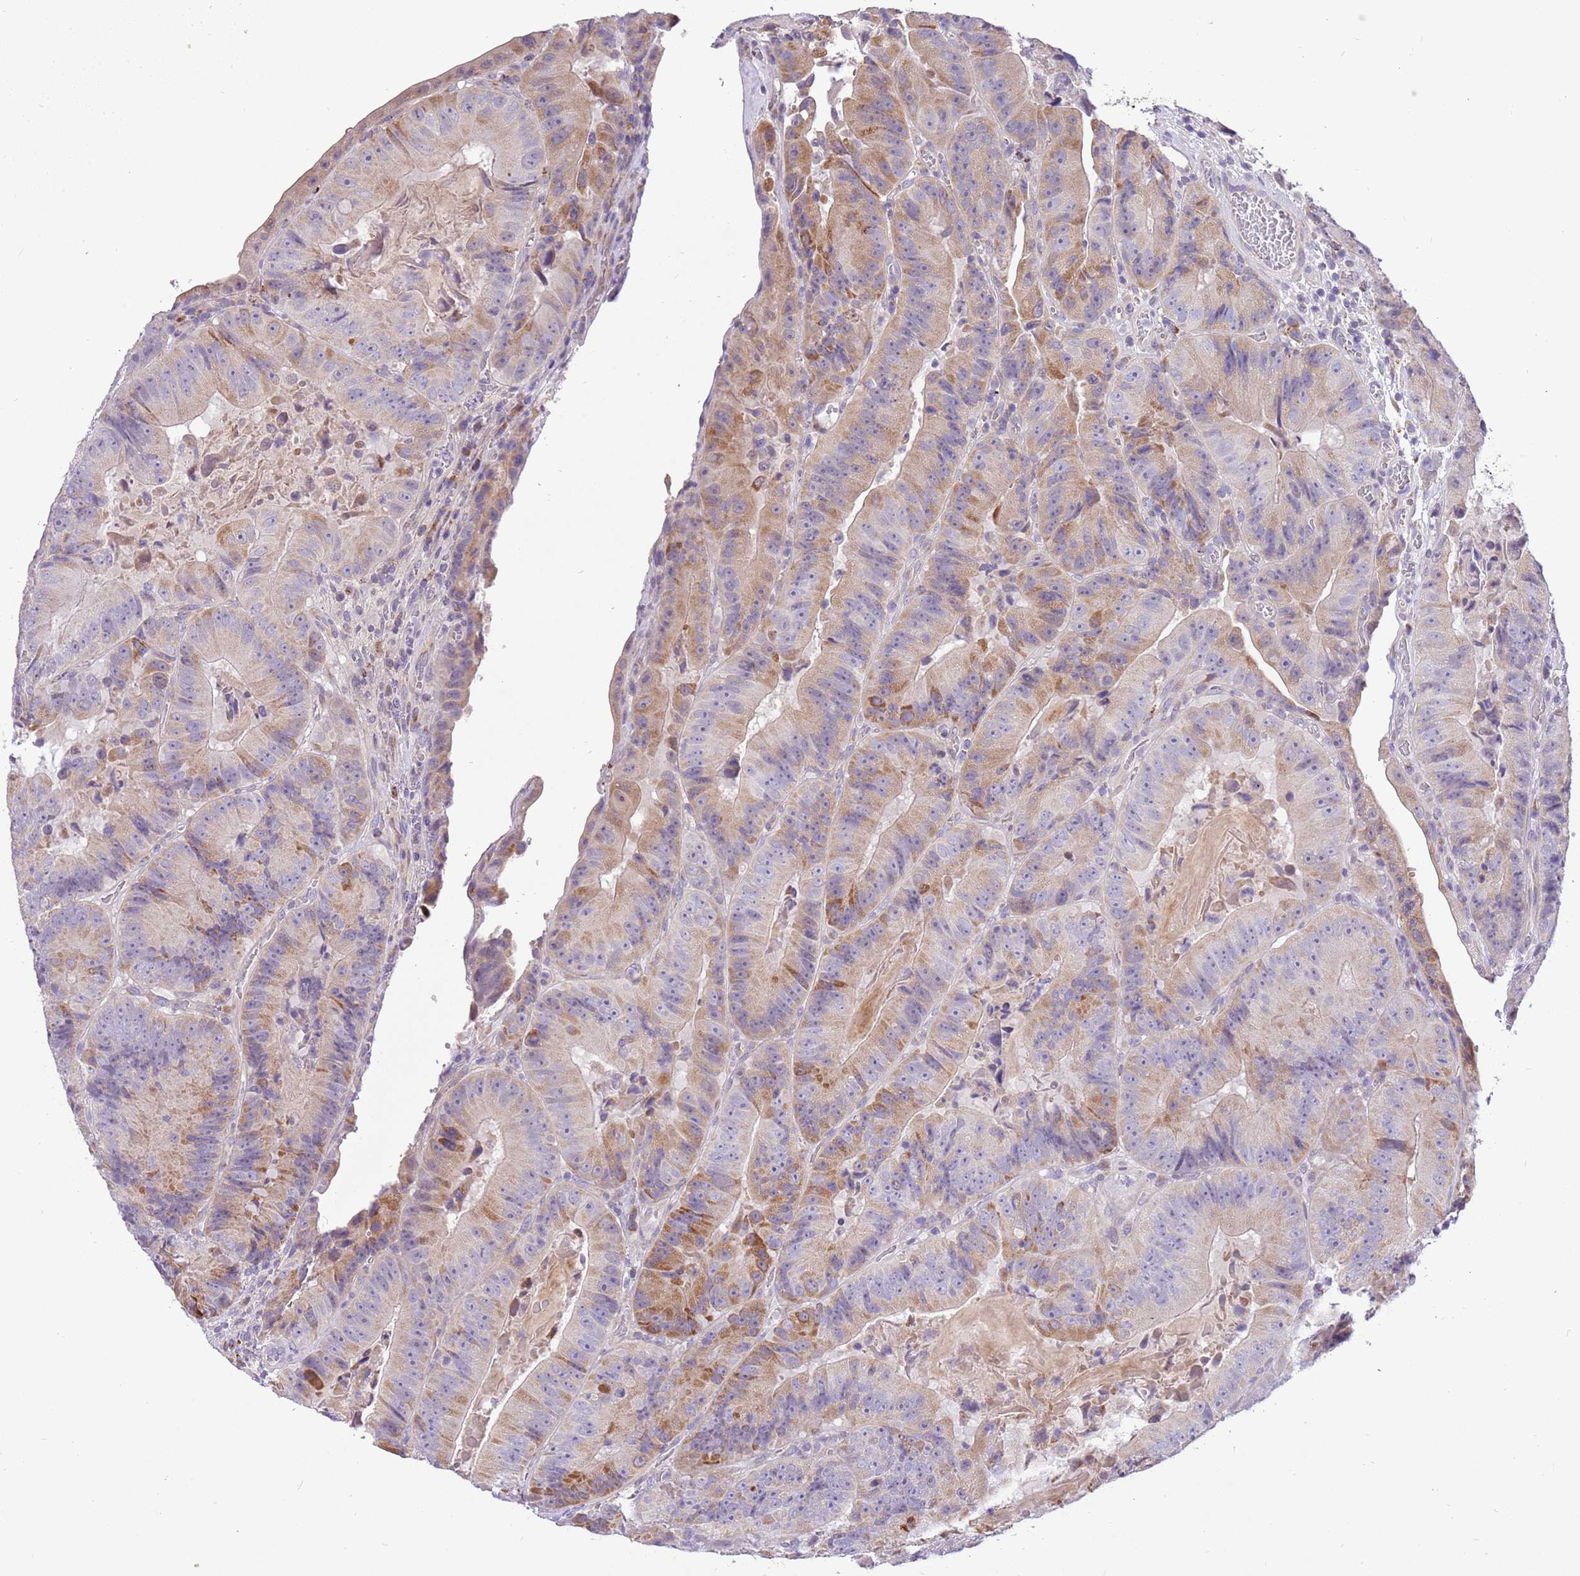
{"staining": {"intensity": "moderate", "quantity": "<25%", "location": "cytoplasmic/membranous"}, "tissue": "colorectal cancer", "cell_type": "Tumor cells", "image_type": "cancer", "snomed": [{"axis": "morphology", "description": "Adenocarcinoma, NOS"}, {"axis": "topography", "description": "Colon"}], "caption": "Protein positivity by immunohistochemistry (IHC) shows moderate cytoplasmic/membranous expression in approximately <25% of tumor cells in colorectal cancer.", "gene": "COX17", "patient": {"sex": "female", "age": 86}}